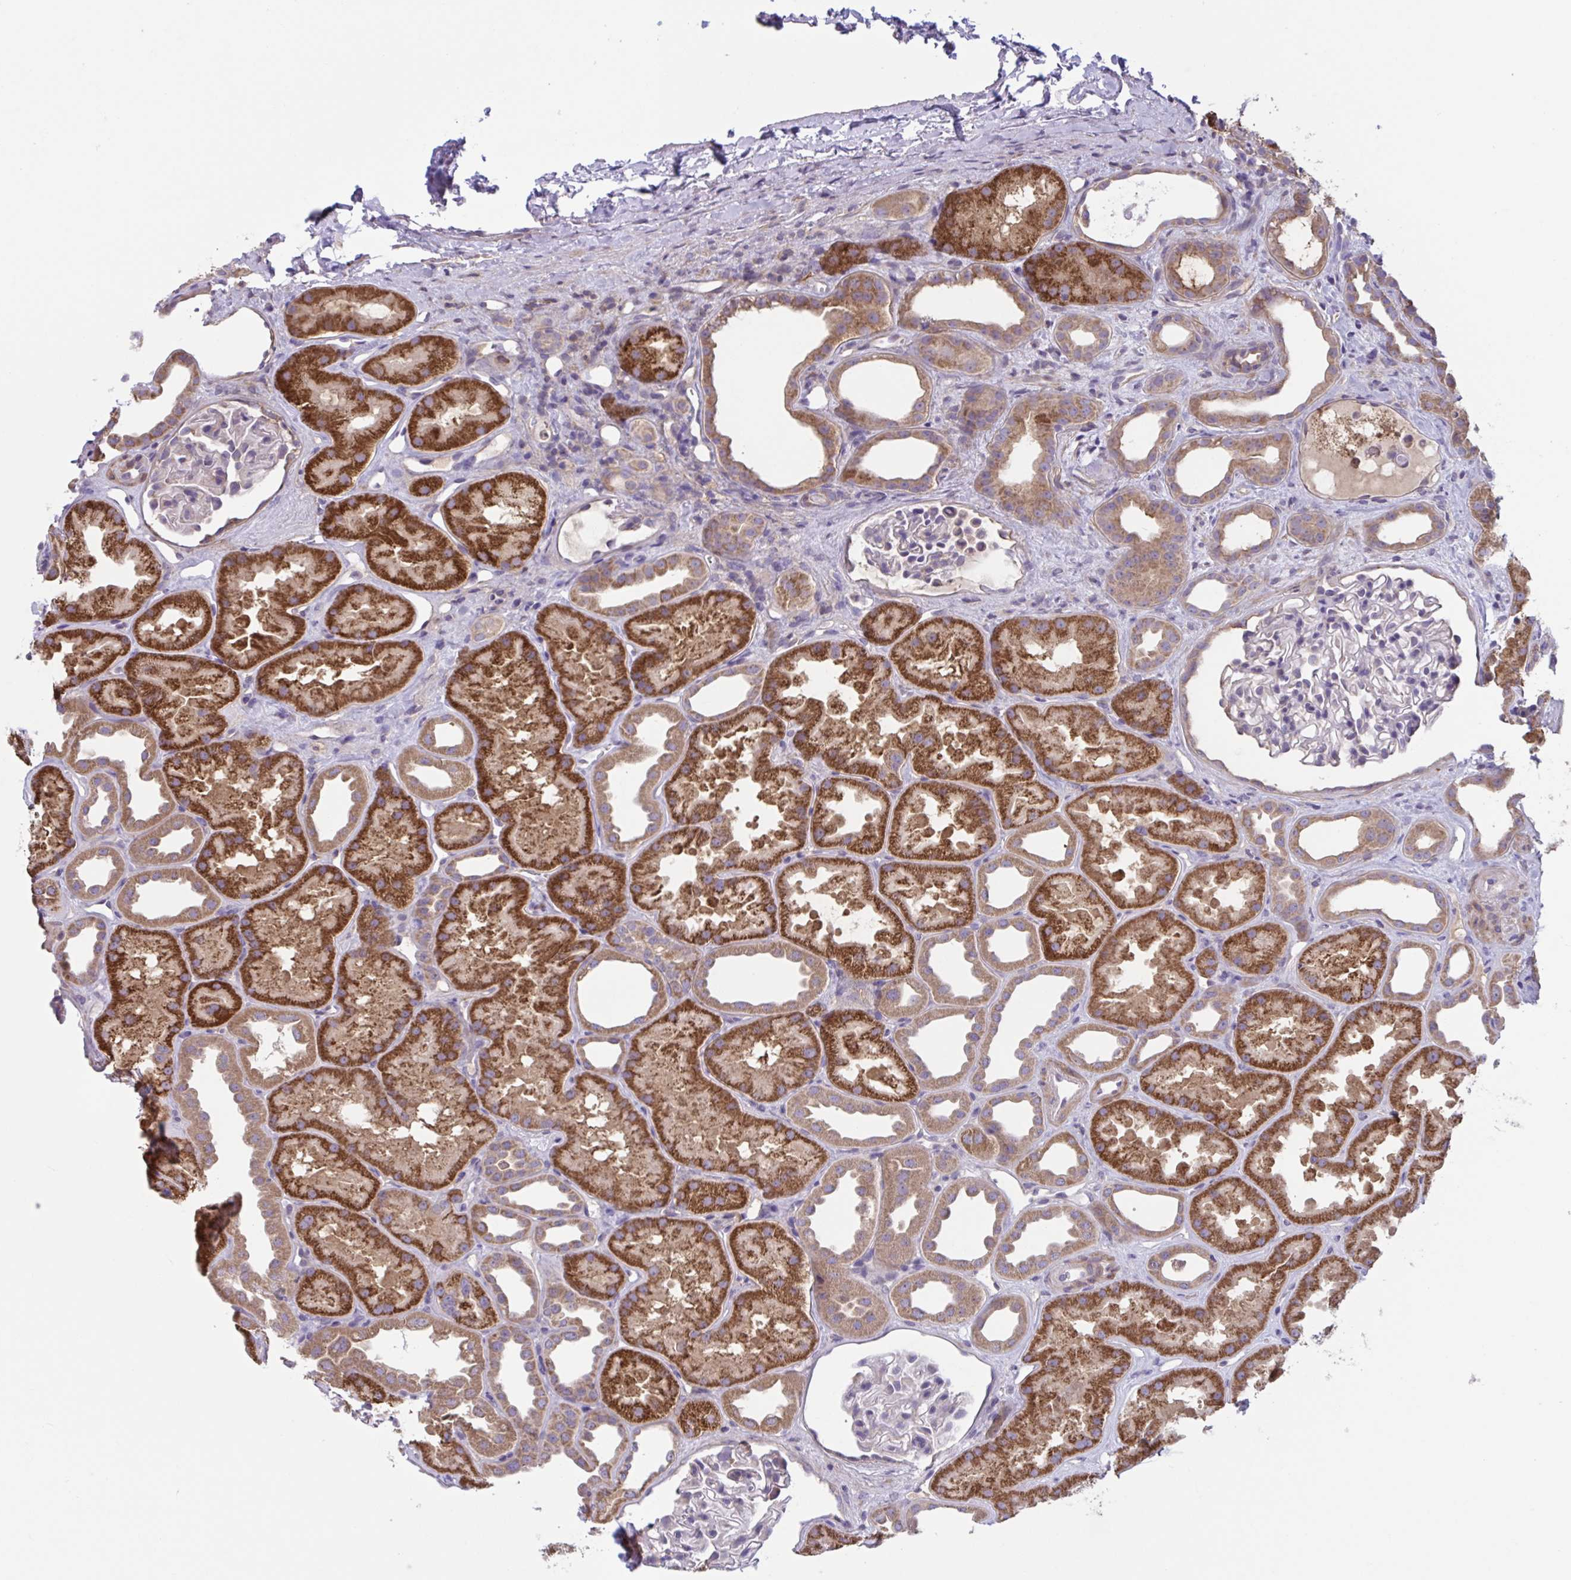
{"staining": {"intensity": "negative", "quantity": "none", "location": "none"}, "tissue": "kidney", "cell_type": "Cells in glomeruli", "image_type": "normal", "snomed": [{"axis": "morphology", "description": "Normal tissue, NOS"}, {"axis": "topography", "description": "Kidney"}], "caption": "Cells in glomeruli show no significant protein positivity in normal kidney. Nuclei are stained in blue.", "gene": "WNT9B", "patient": {"sex": "male", "age": 61}}